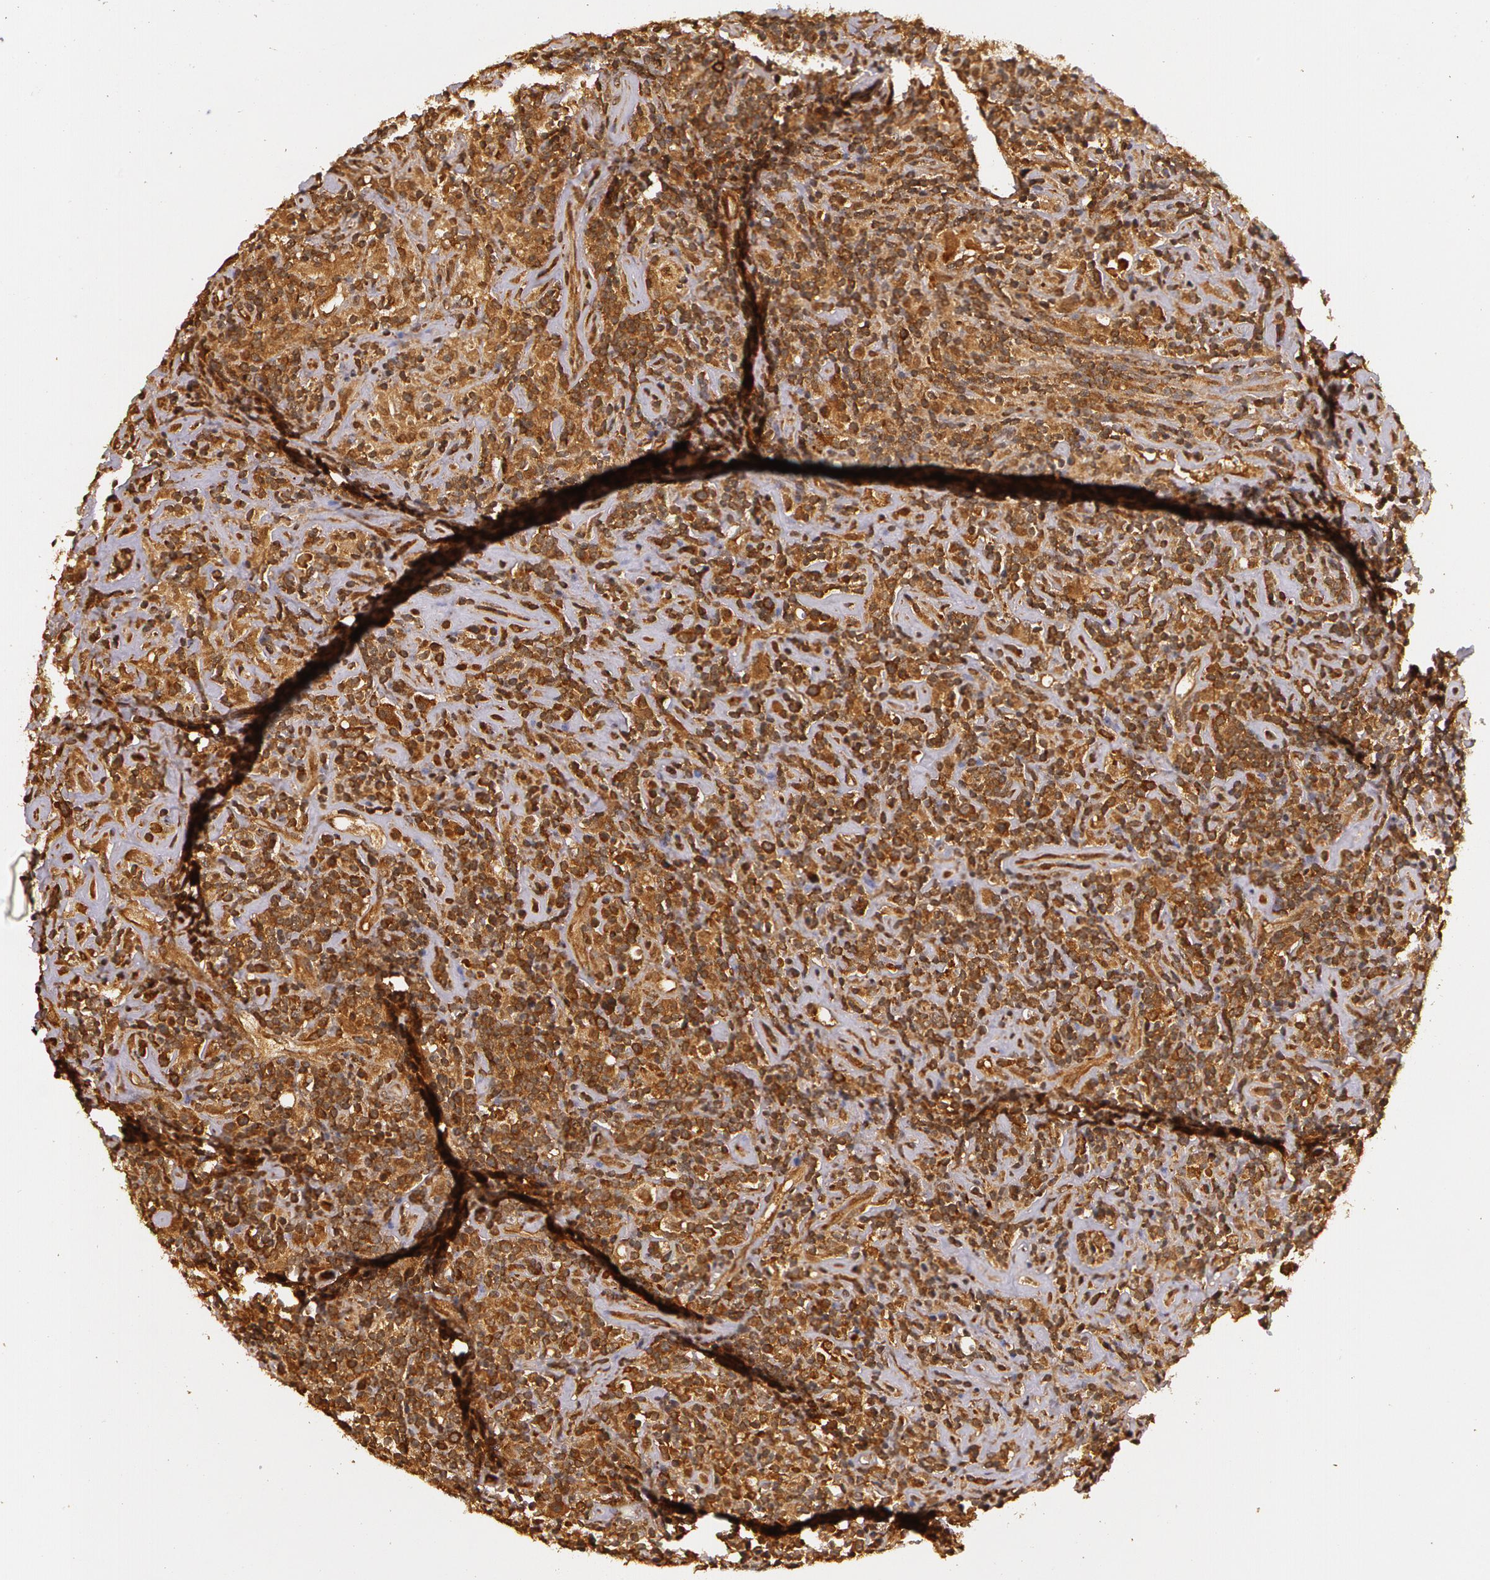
{"staining": {"intensity": "strong", "quantity": ">75%", "location": "cytoplasmic/membranous"}, "tissue": "lymphoma", "cell_type": "Tumor cells", "image_type": "cancer", "snomed": [{"axis": "morphology", "description": "Hodgkin's disease, NOS"}, {"axis": "topography", "description": "Lymph node"}], "caption": "This photomicrograph demonstrates lymphoma stained with immunohistochemistry (IHC) to label a protein in brown. The cytoplasmic/membranous of tumor cells show strong positivity for the protein. Nuclei are counter-stained blue.", "gene": "ASCC2", "patient": {"sex": "male", "age": 46}}